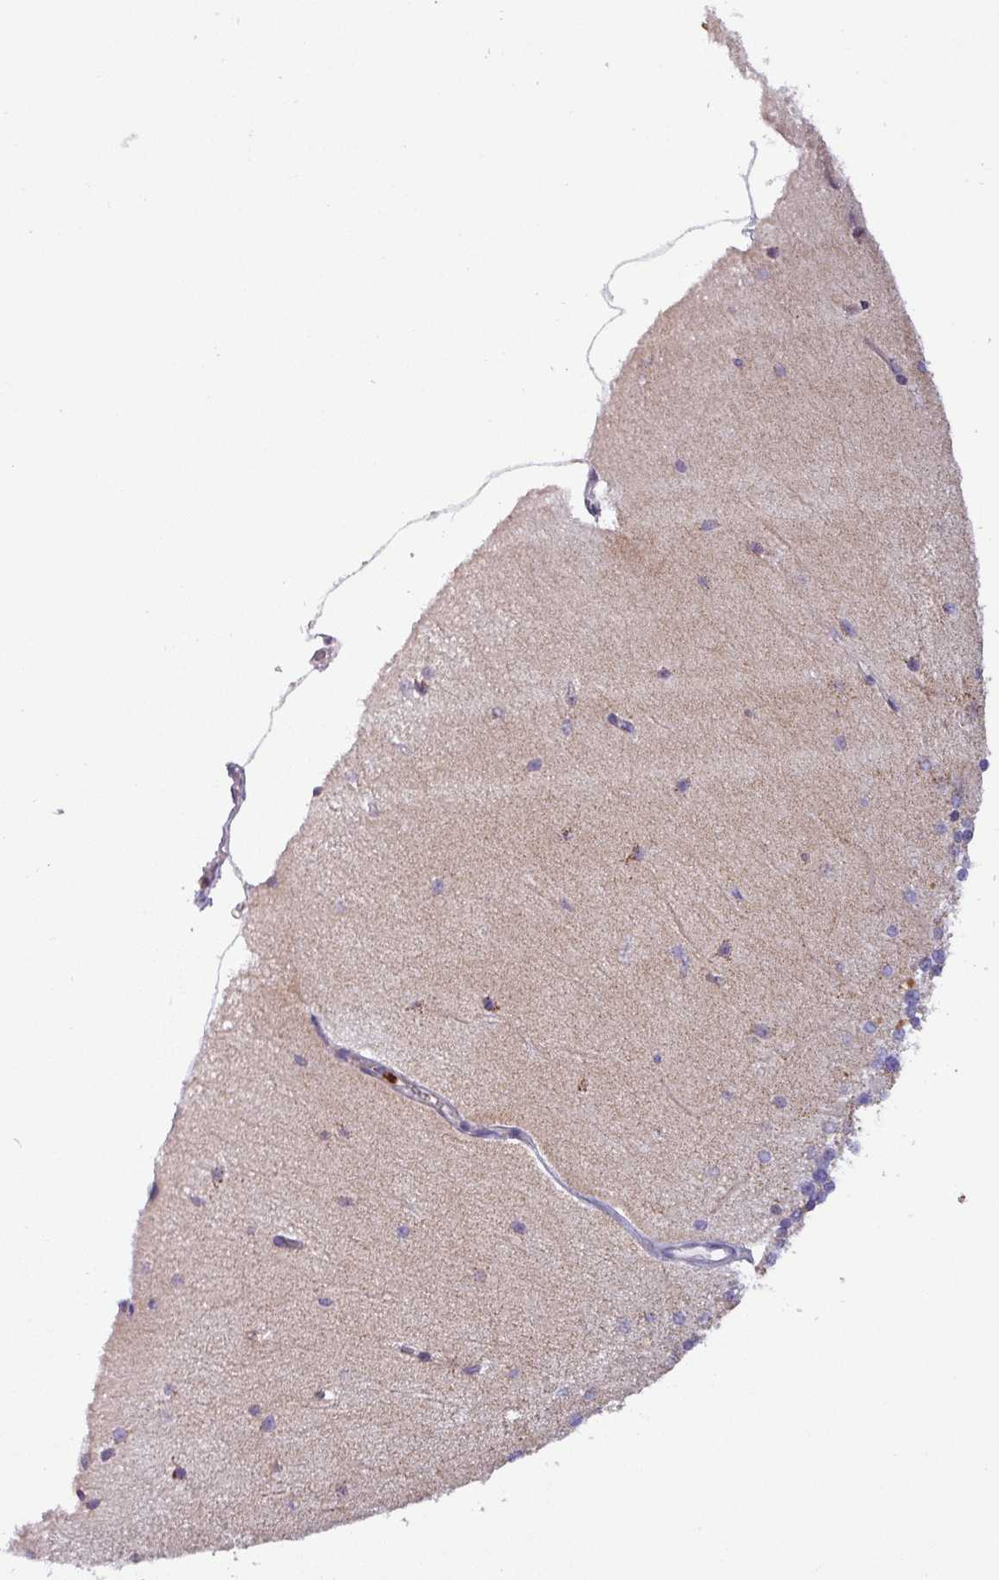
{"staining": {"intensity": "moderate", "quantity": "25%-75%", "location": "cytoplasmic/membranous"}, "tissue": "cerebellum", "cell_type": "Cells in granular layer", "image_type": "normal", "snomed": [{"axis": "morphology", "description": "Normal tissue, NOS"}, {"axis": "topography", "description": "Cerebellum"}], "caption": "Normal cerebellum demonstrates moderate cytoplasmic/membranous expression in about 25%-75% of cells in granular layer.", "gene": "PNMA6A", "patient": {"sex": "female", "age": 54}}